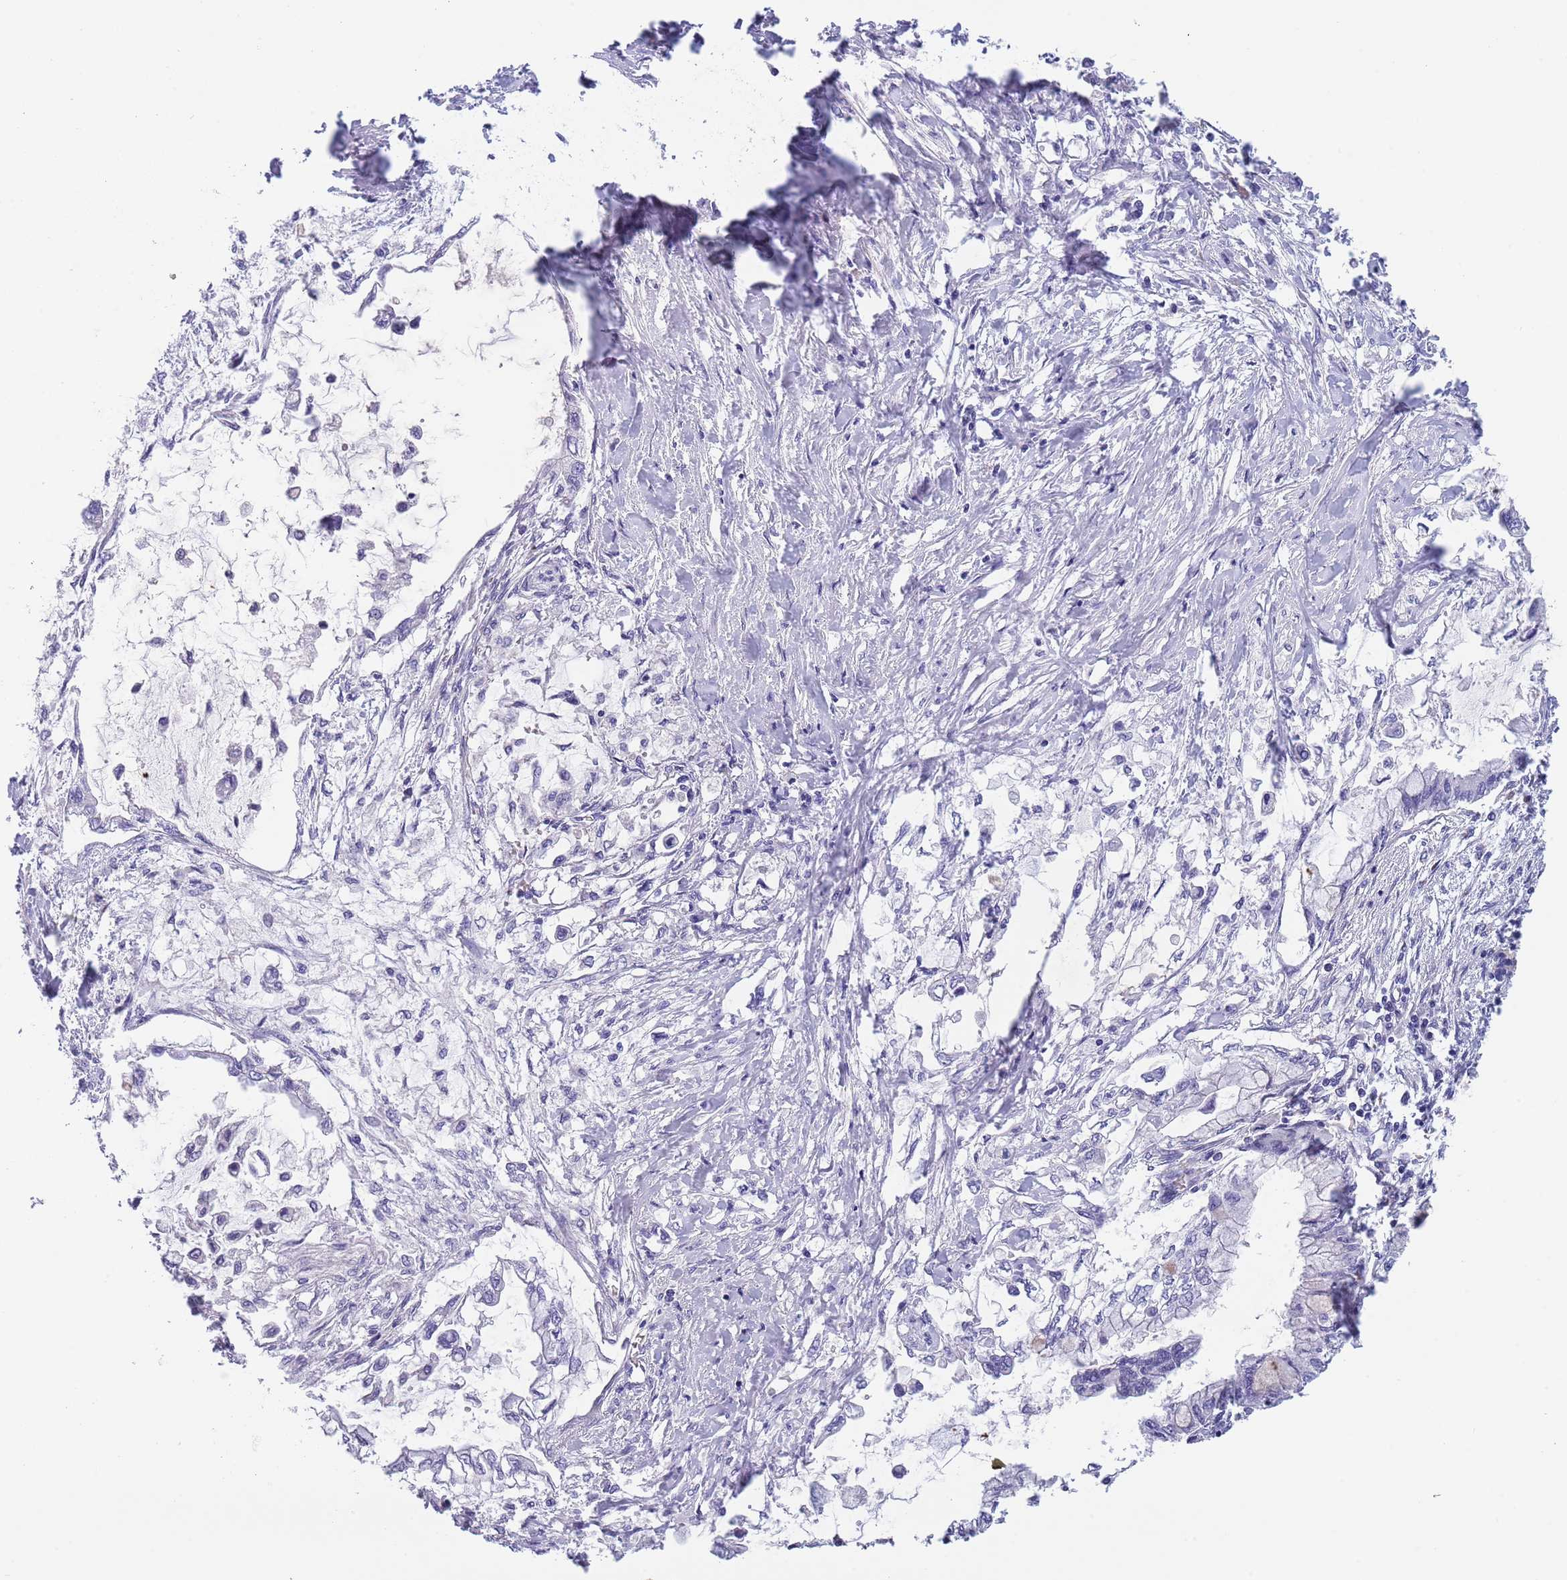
{"staining": {"intensity": "negative", "quantity": "none", "location": "none"}, "tissue": "pancreatic cancer", "cell_type": "Tumor cells", "image_type": "cancer", "snomed": [{"axis": "morphology", "description": "Adenocarcinoma, NOS"}, {"axis": "topography", "description": "Pancreas"}], "caption": "Histopathology image shows no protein expression in tumor cells of pancreatic cancer (adenocarcinoma) tissue.", "gene": "MAN1C1", "patient": {"sex": "male", "age": 48}}